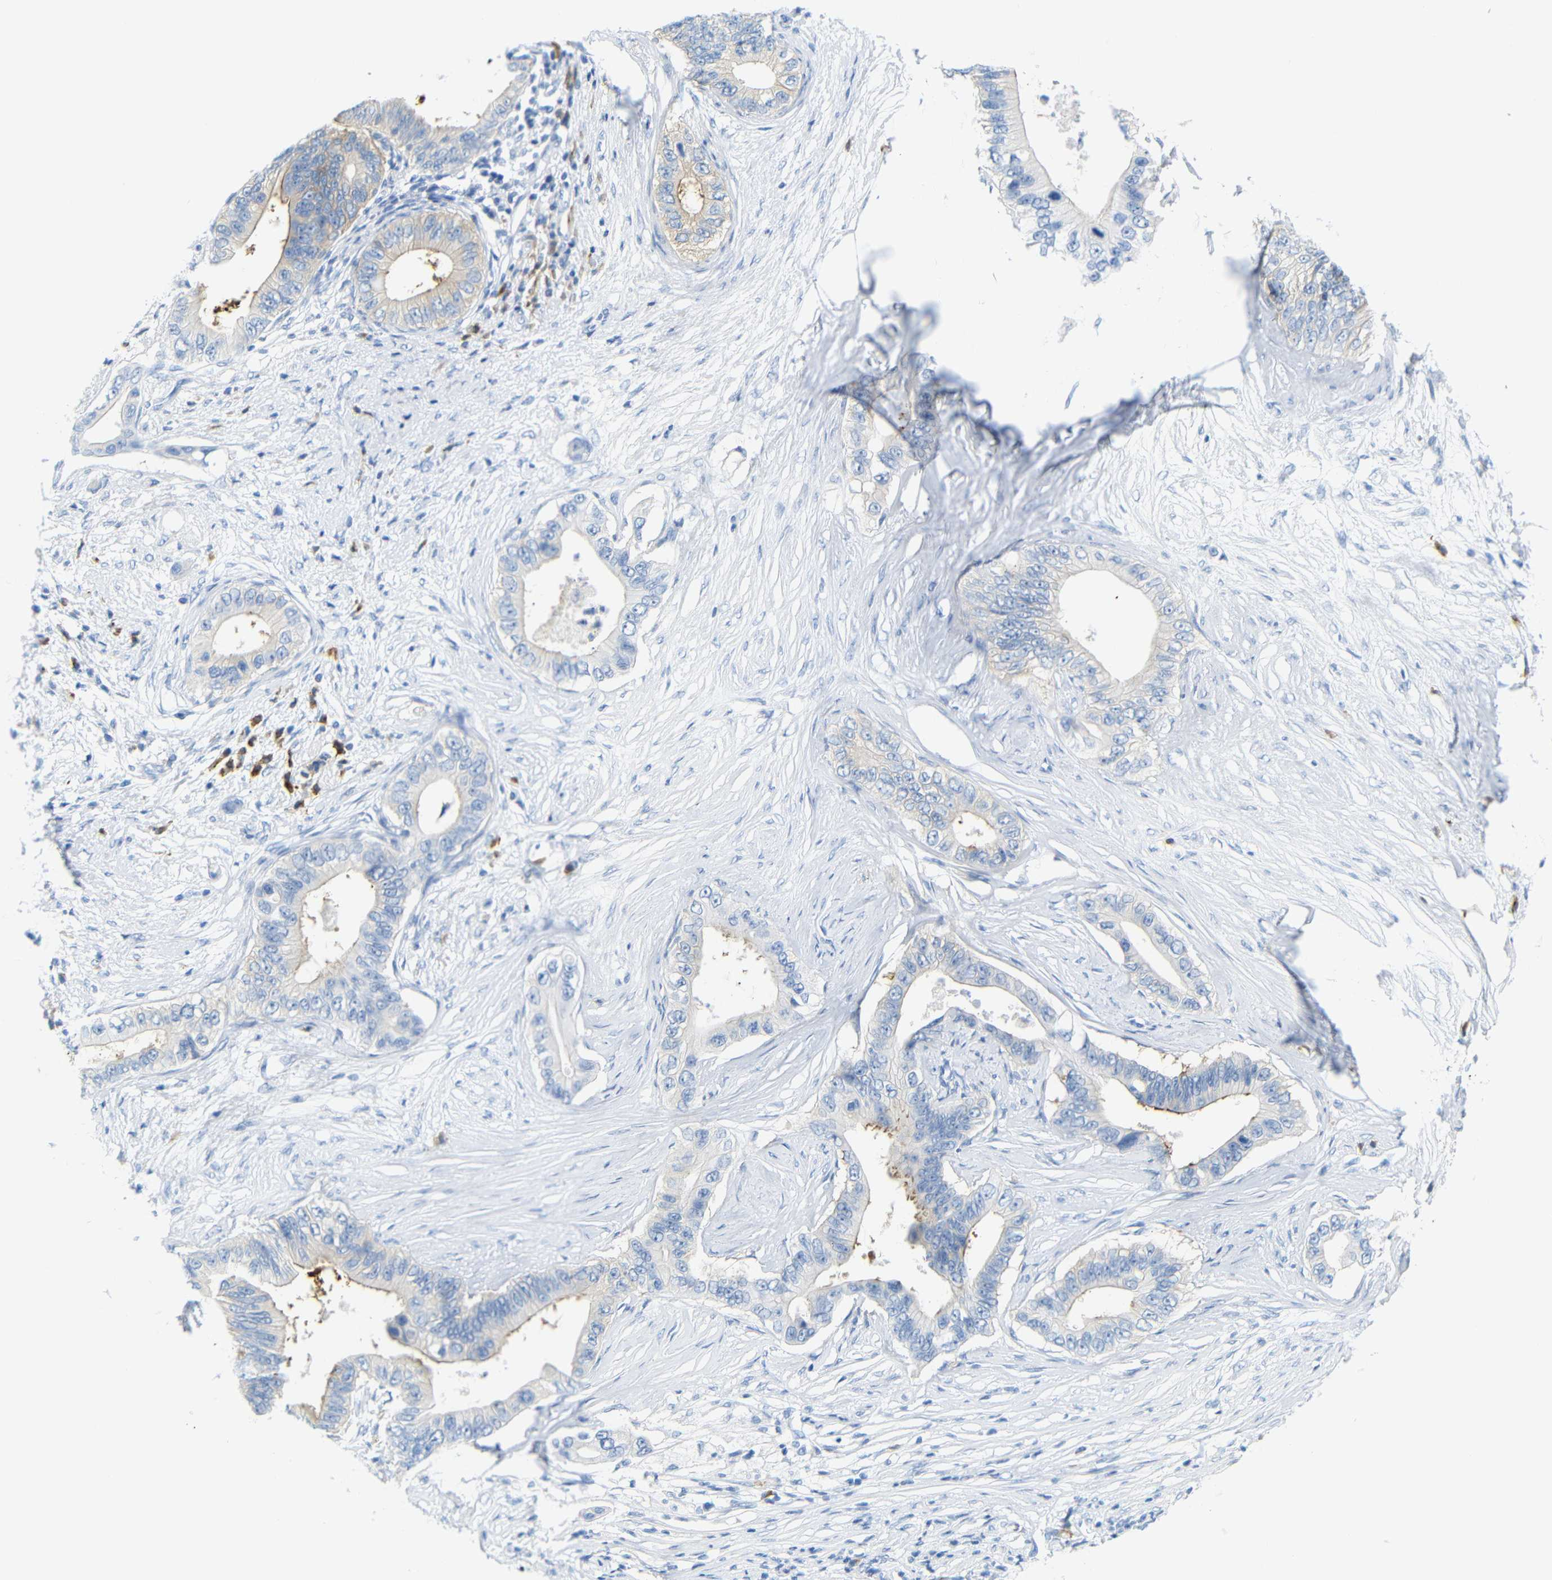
{"staining": {"intensity": "weak", "quantity": "25%-75%", "location": "cytoplasmic/membranous"}, "tissue": "pancreatic cancer", "cell_type": "Tumor cells", "image_type": "cancer", "snomed": [{"axis": "morphology", "description": "Adenocarcinoma, NOS"}, {"axis": "topography", "description": "Pancreas"}], "caption": "Protein expression analysis of pancreatic cancer exhibits weak cytoplasmic/membranous staining in about 25%-75% of tumor cells.", "gene": "FCRL1", "patient": {"sex": "male", "age": 77}}